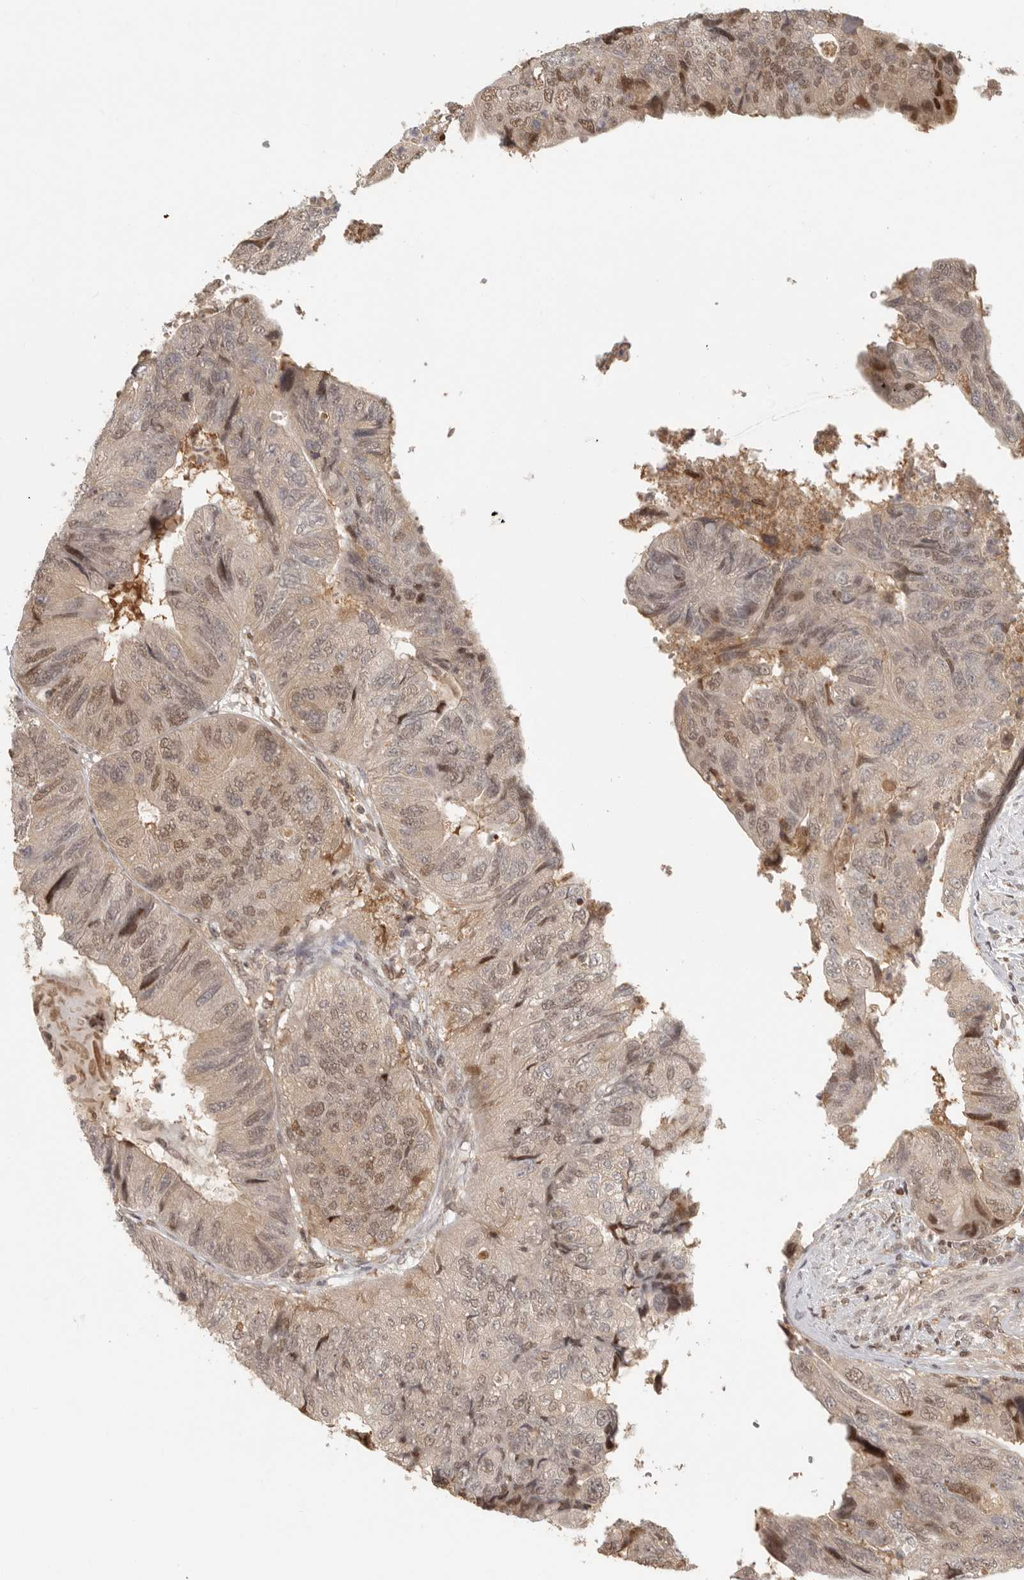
{"staining": {"intensity": "moderate", "quantity": "25%-75%", "location": "cytoplasmic/membranous,nuclear"}, "tissue": "colorectal cancer", "cell_type": "Tumor cells", "image_type": "cancer", "snomed": [{"axis": "morphology", "description": "Adenocarcinoma, NOS"}, {"axis": "topography", "description": "Rectum"}], "caption": "Immunohistochemistry (DAB) staining of human colorectal adenocarcinoma shows moderate cytoplasmic/membranous and nuclear protein positivity in approximately 25%-75% of tumor cells. The staining was performed using DAB to visualize the protein expression in brown, while the nuclei were stained in blue with hematoxylin (Magnification: 20x).", "gene": "PSMA5", "patient": {"sex": "male", "age": 63}}